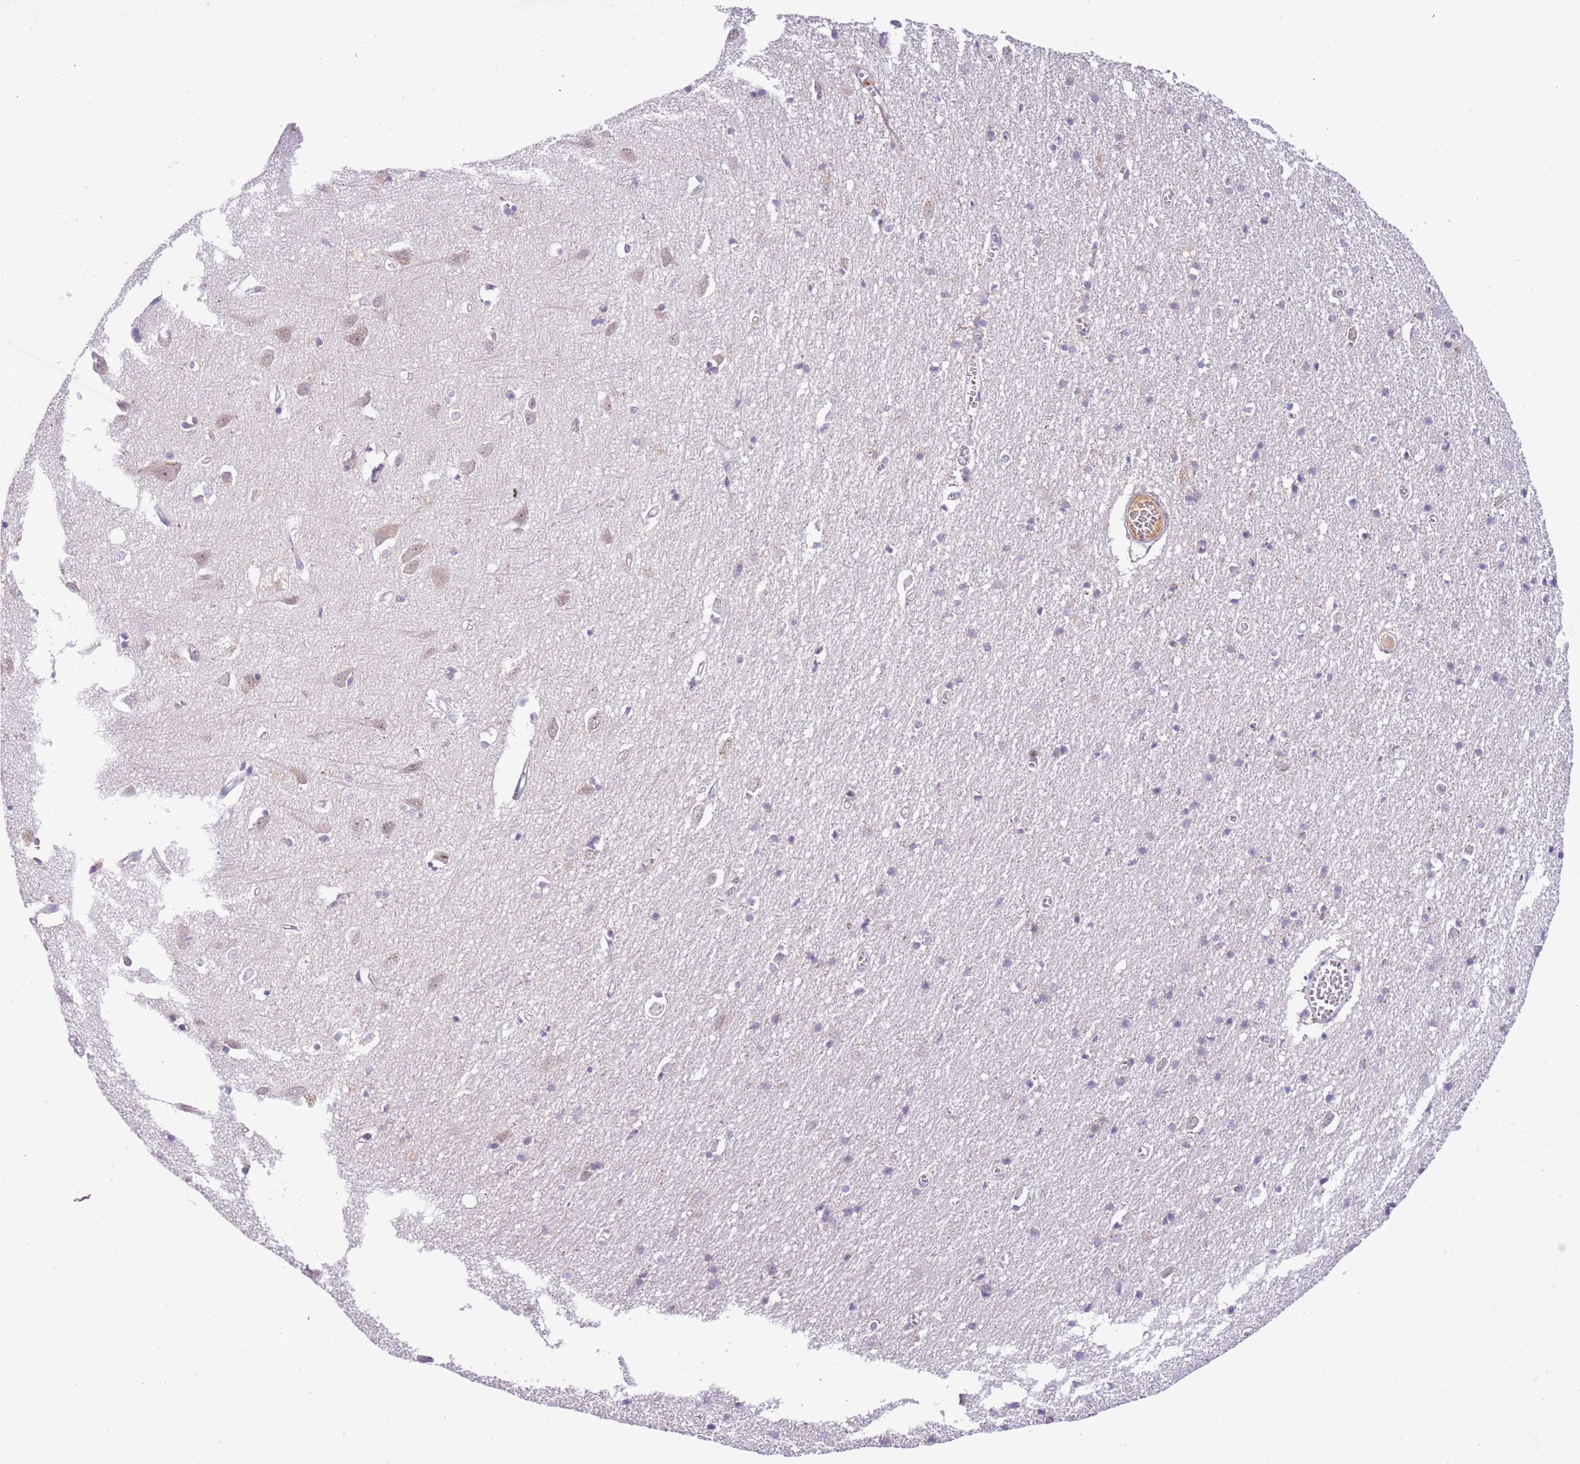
{"staining": {"intensity": "negative", "quantity": "none", "location": "none"}, "tissue": "cerebral cortex", "cell_type": "Endothelial cells", "image_type": "normal", "snomed": [{"axis": "morphology", "description": "Normal tissue, NOS"}, {"axis": "topography", "description": "Cerebral cortex"}], "caption": "Immunohistochemical staining of normal human cerebral cortex reveals no significant positivity in endothelial cells. (Immunohistochemistry, brightfield microscopy, high magnification).", "gene": "MAGEF1", "patient": {"sex": "female", "age": 64}}